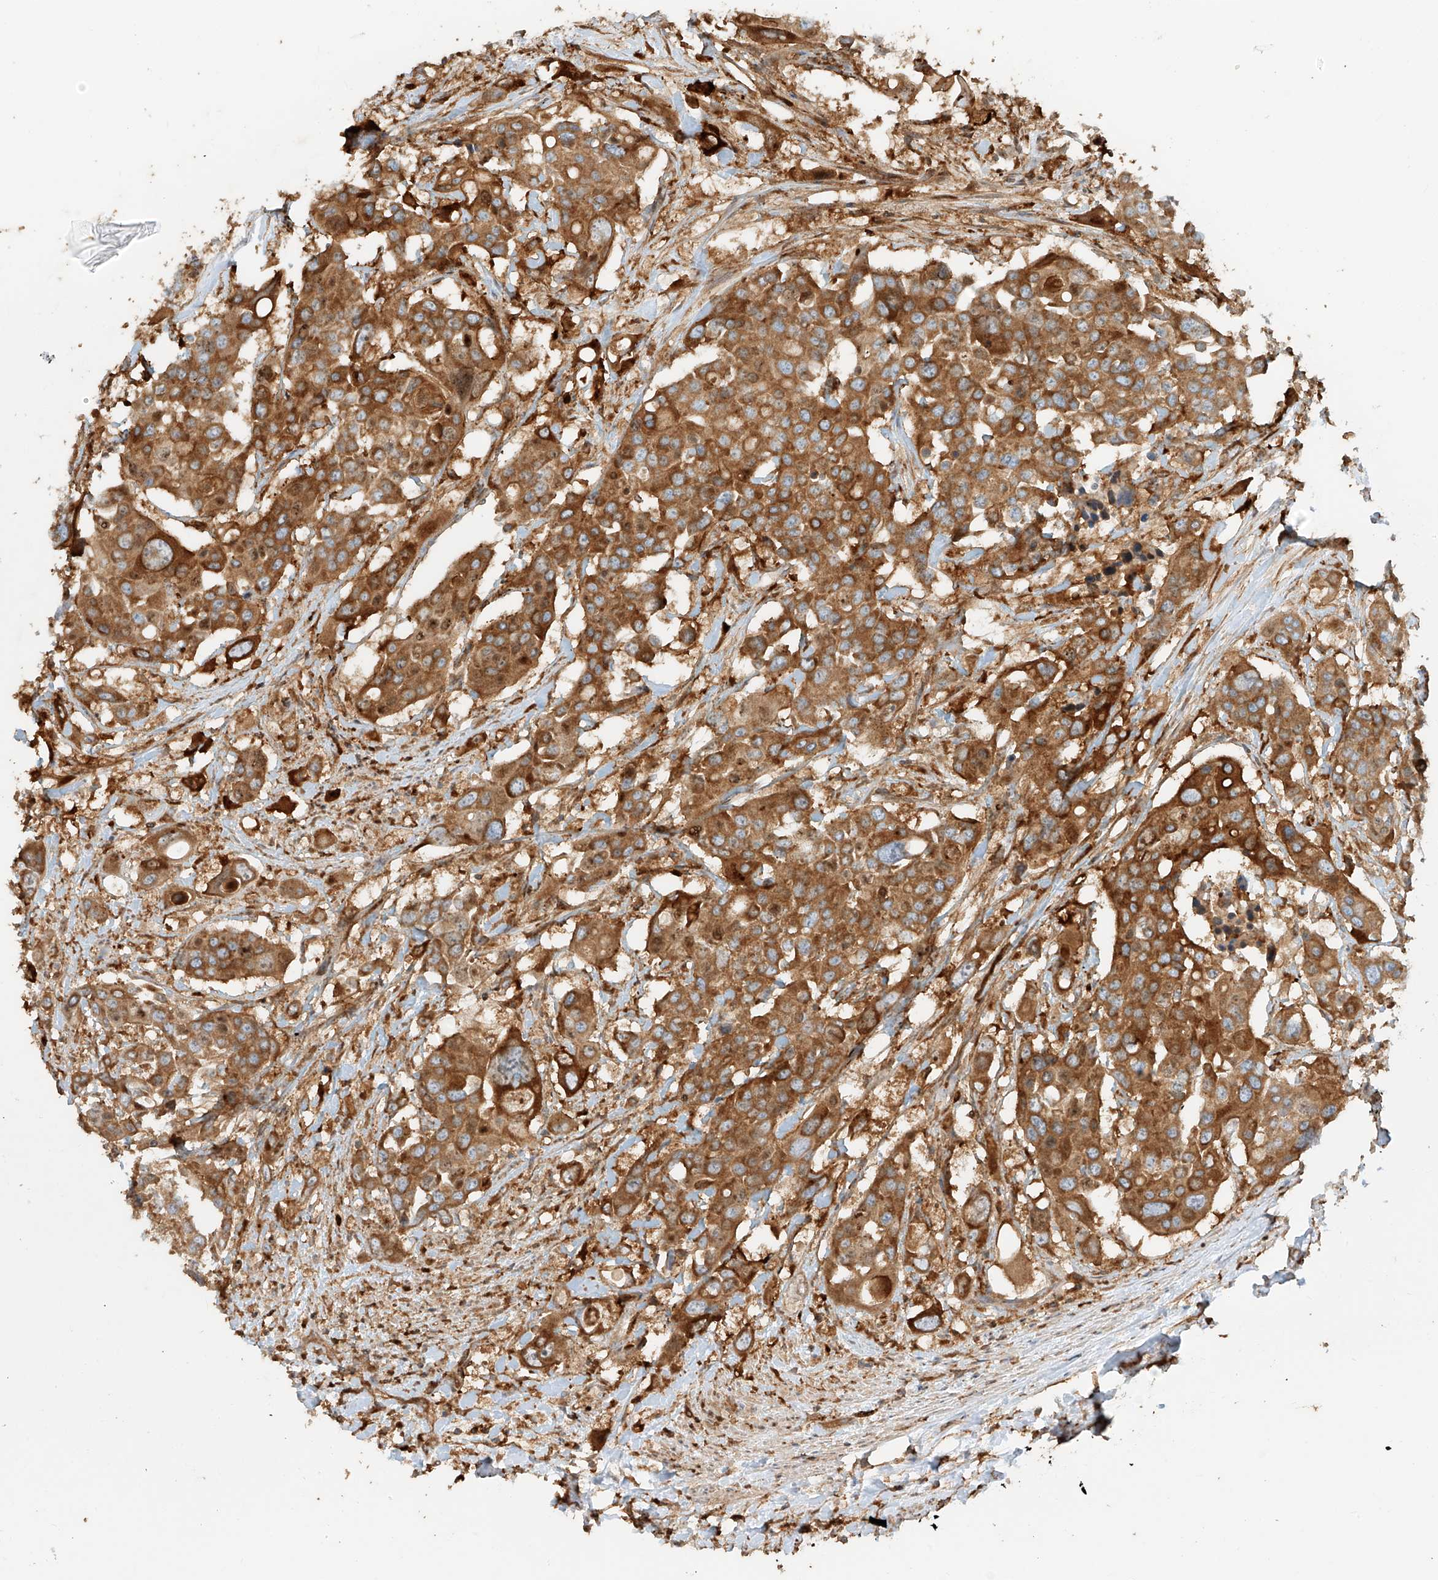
{"staining": {"intensity": "strong", "quantity": ">75%", "location": "cytoplasmic/membranous"}, "tissue": "colorectal cancer", "cell_type": "Tumor cells", "image_type": "cancer", "snomed": [{"axis": "morphology", "description": "Adenocarcinoma, NOS"}, {"axis": "topography", "description": "Colon"}], "caption": "There is high levels of strong cytoplasmic/membranous staining in tumor cells of adenocarcinoma (colorectal), as demonstrated by immunohistochemical staining (brown color).", "gene": "SNX9", "patient": {"sex": "male", "age": 77}}